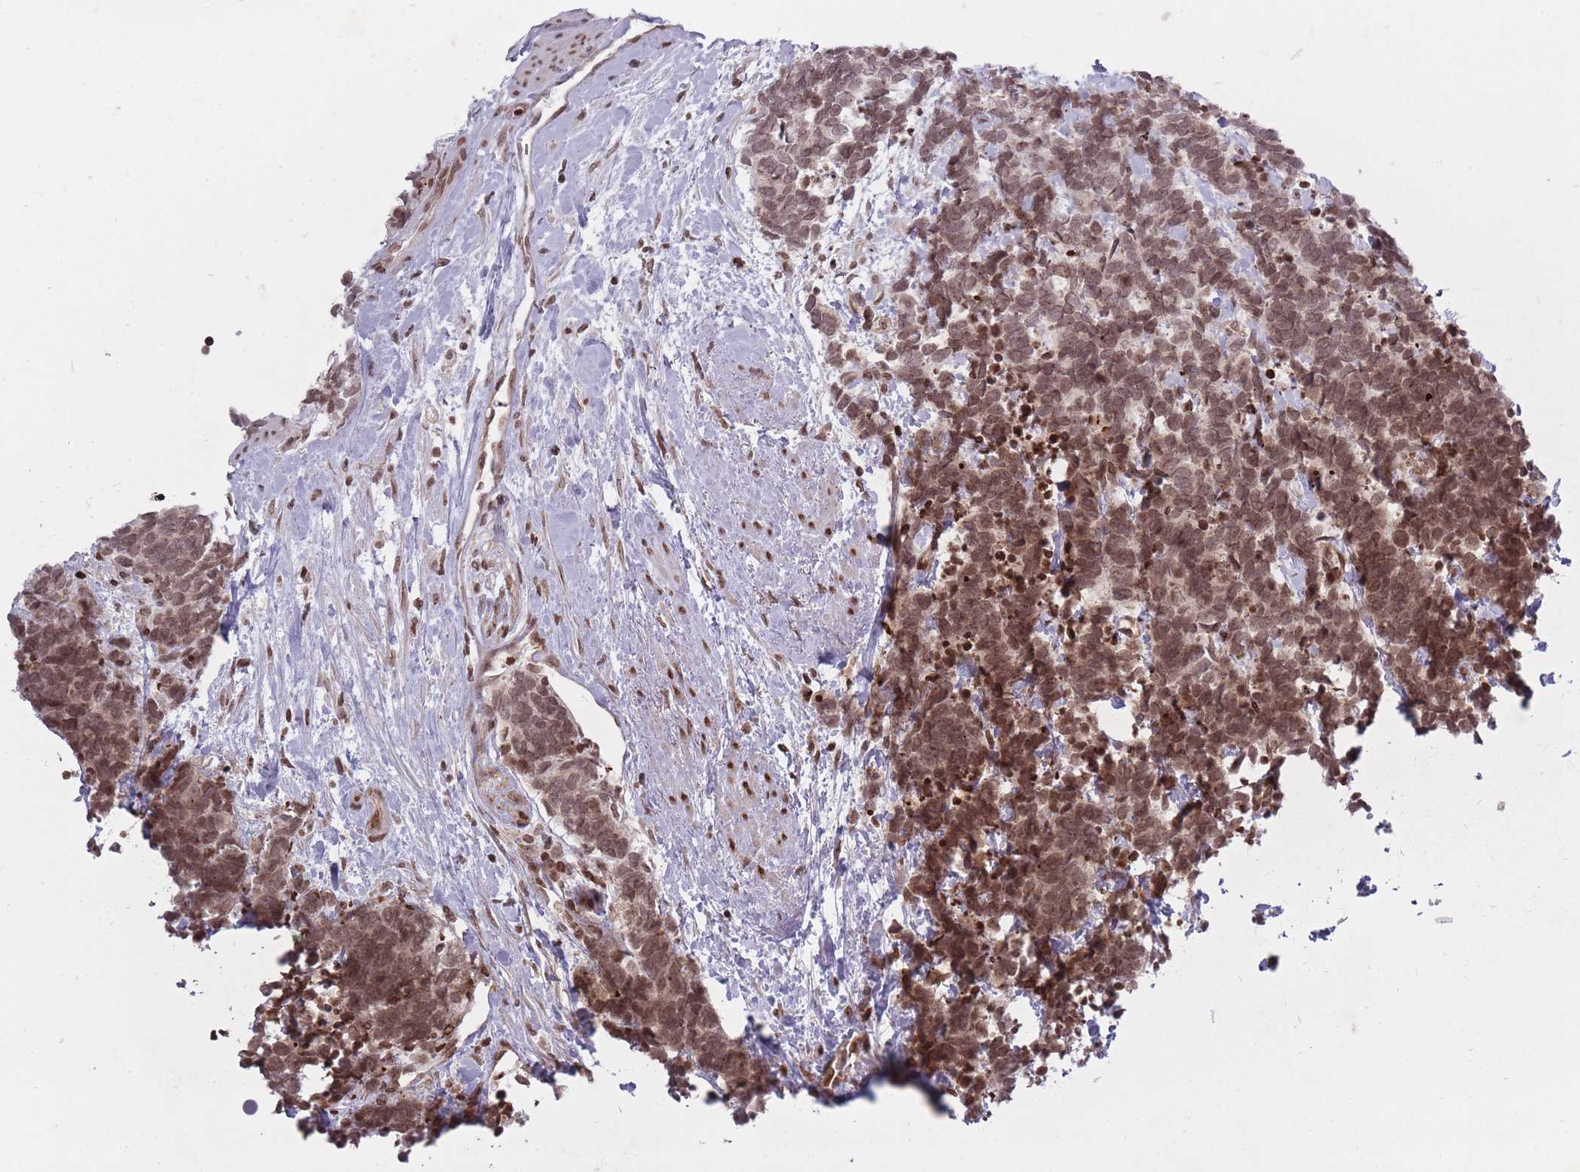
{"staining": {"intensity": "moderate", "quantity": ">75%", "location": "nuclear"}, "tissue": "carcinoid", "cell_type": "Tumor cells", "image_type": "cancer", "snomed": [{"axis": "morphology", "description": "Carcinoma, NOS"}, {"axis": "morphology", "description": "Carcinoid, malignant, NOS"}, {"axis": "topography", "description": "Prostate"}], "caption": "High-power microscopy captured an IHC histopathology image of carcinoid, revealing moderate nuclear positivity in about >75% of tumor cells.", "gene": "TMC6", "patient": {"sex": "male", "age": 57}}